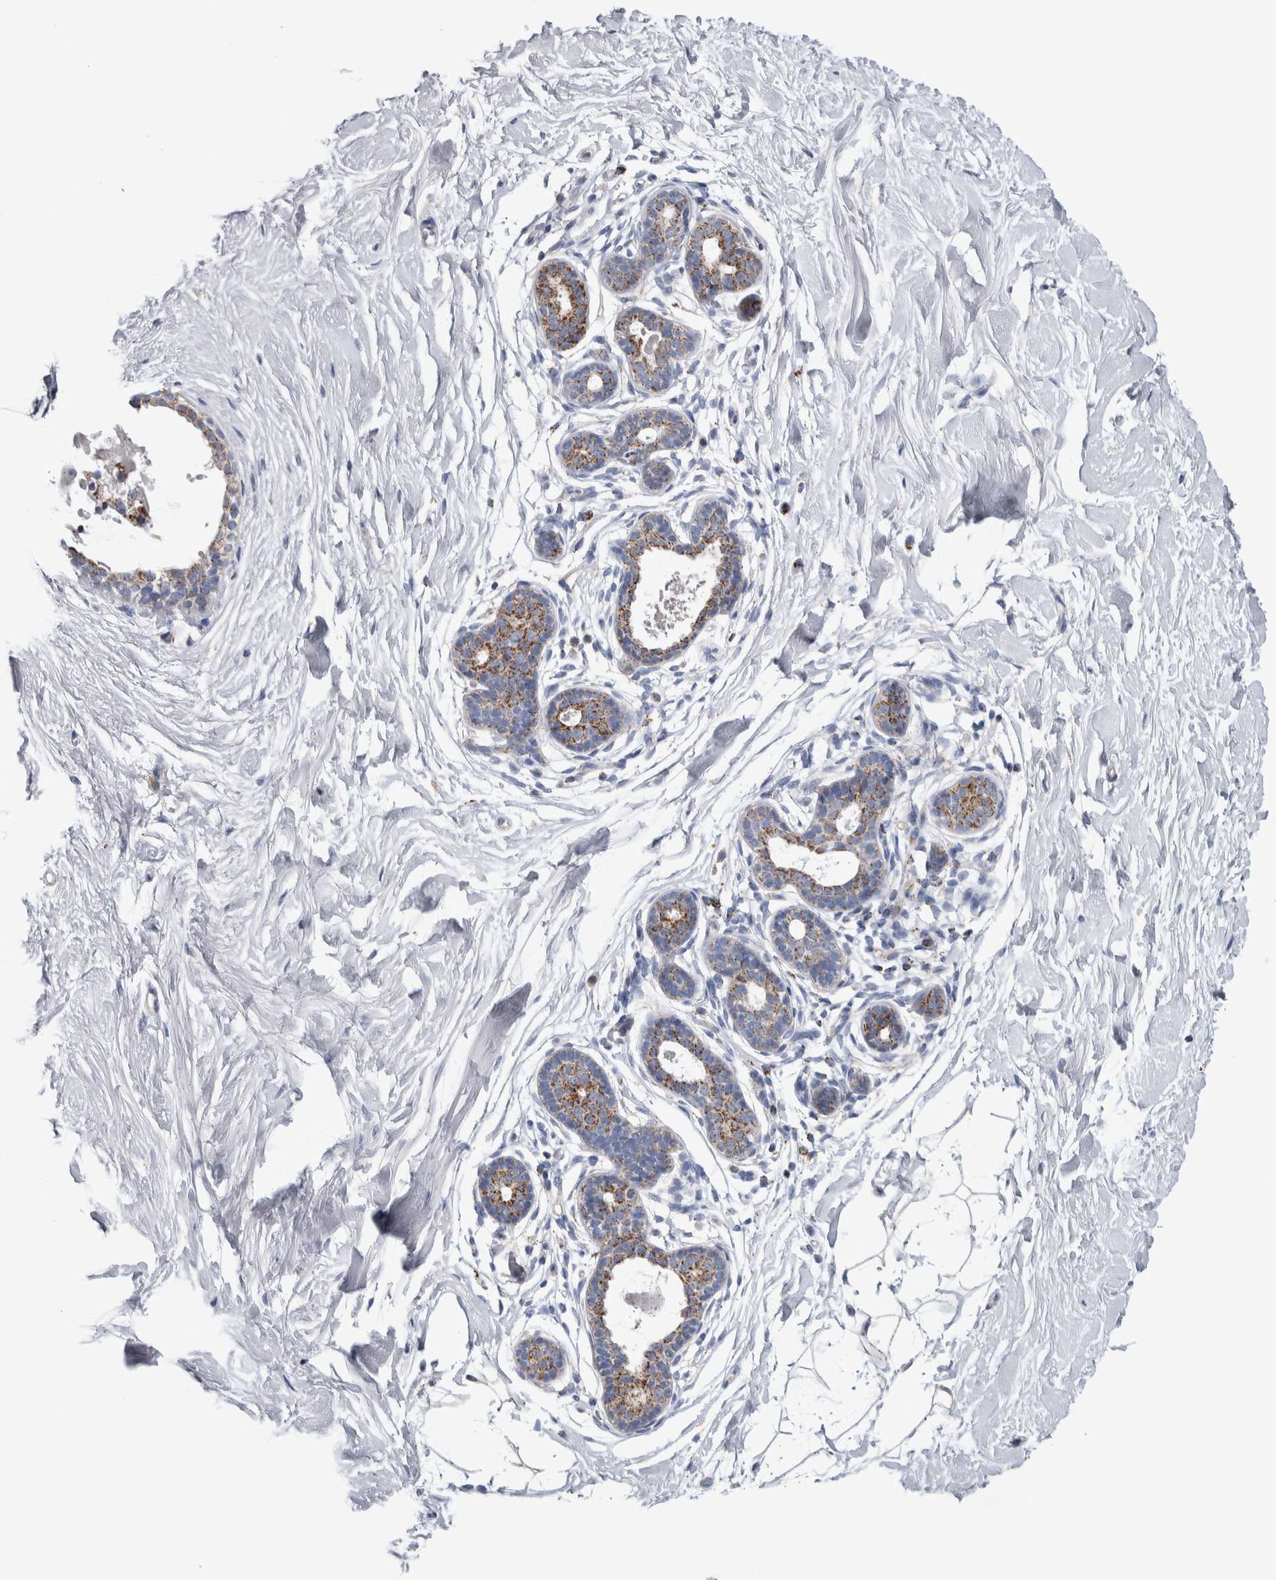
{"staining": {"intensity": "negative", "quantity": "none", "location": "none"}, "tissue": "breast", "cell_type": "Adipocytes", "image_type": "normal", "snomed": [{"axis": "morphology", "description": "Normal tissue, NOS"}, {"axis": "topography", "description": "Breast"}], "caption": "Photomicrograph shows no protein staining in adipocytes of normal breast.", "gene": "ETFA", "patient": {"sex": "female", "age": 22}}